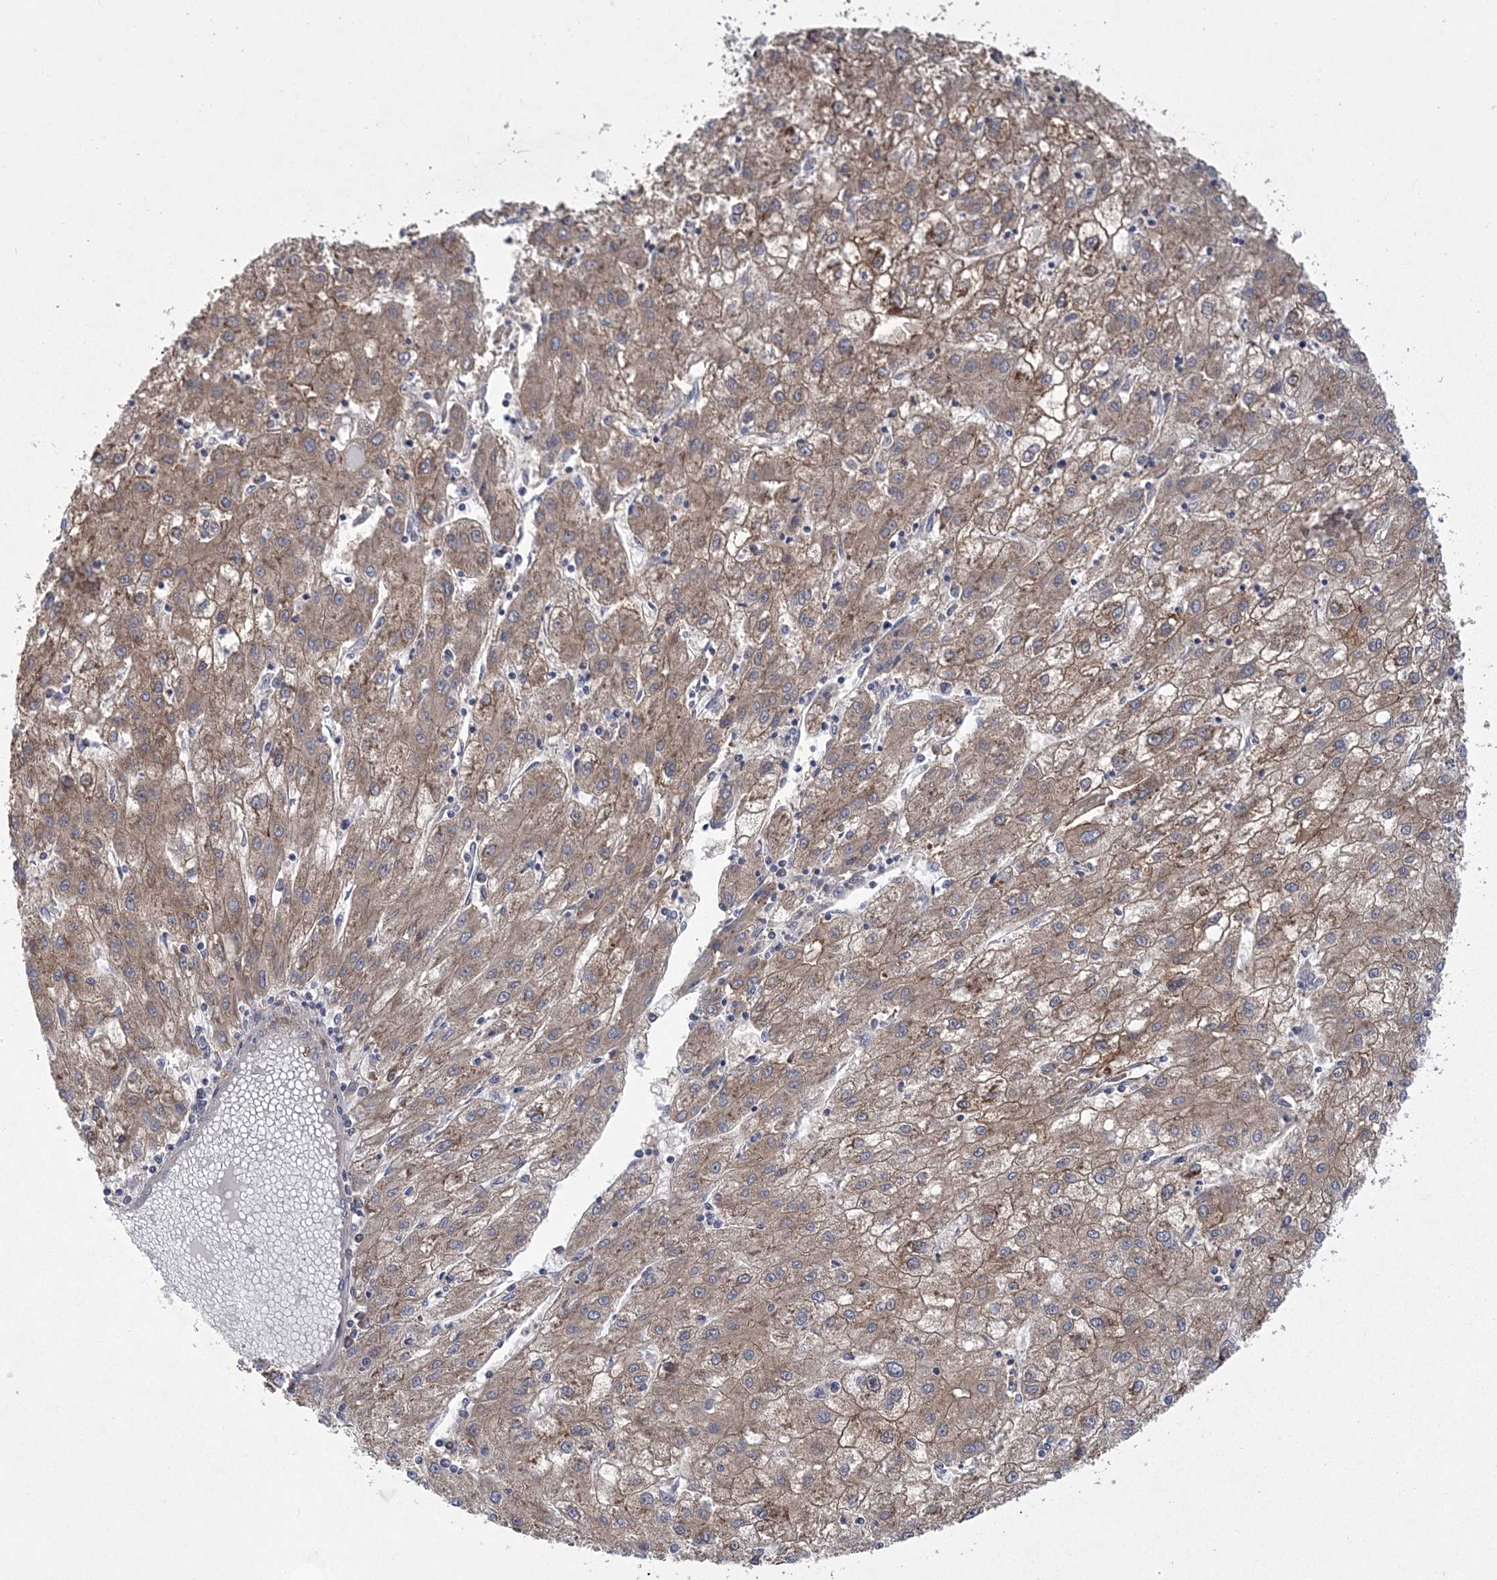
{"staining": {"intensity": "moderate", "quantity": ">75%", "location": "cytoplasmic/membranous"}, "tissue": "liver cancer", "cell_type": "Tumor cells", "image_type": "cancer", "snomed": [{"axis": "morphology", "description": "Carcinoma, Hepatocellular, NOS"}, {"axis": "topography", "description": "Liver"}], "caption": "Immunohistochemistry of human liver cancer (hepatocellular carcinoma) exhibits medium levels of moderate cytoplasmic/membranous positivity in about >75% of tumor cells.", "gene": "ARSJ", "patient": {"sex": "male", "age": 72}}